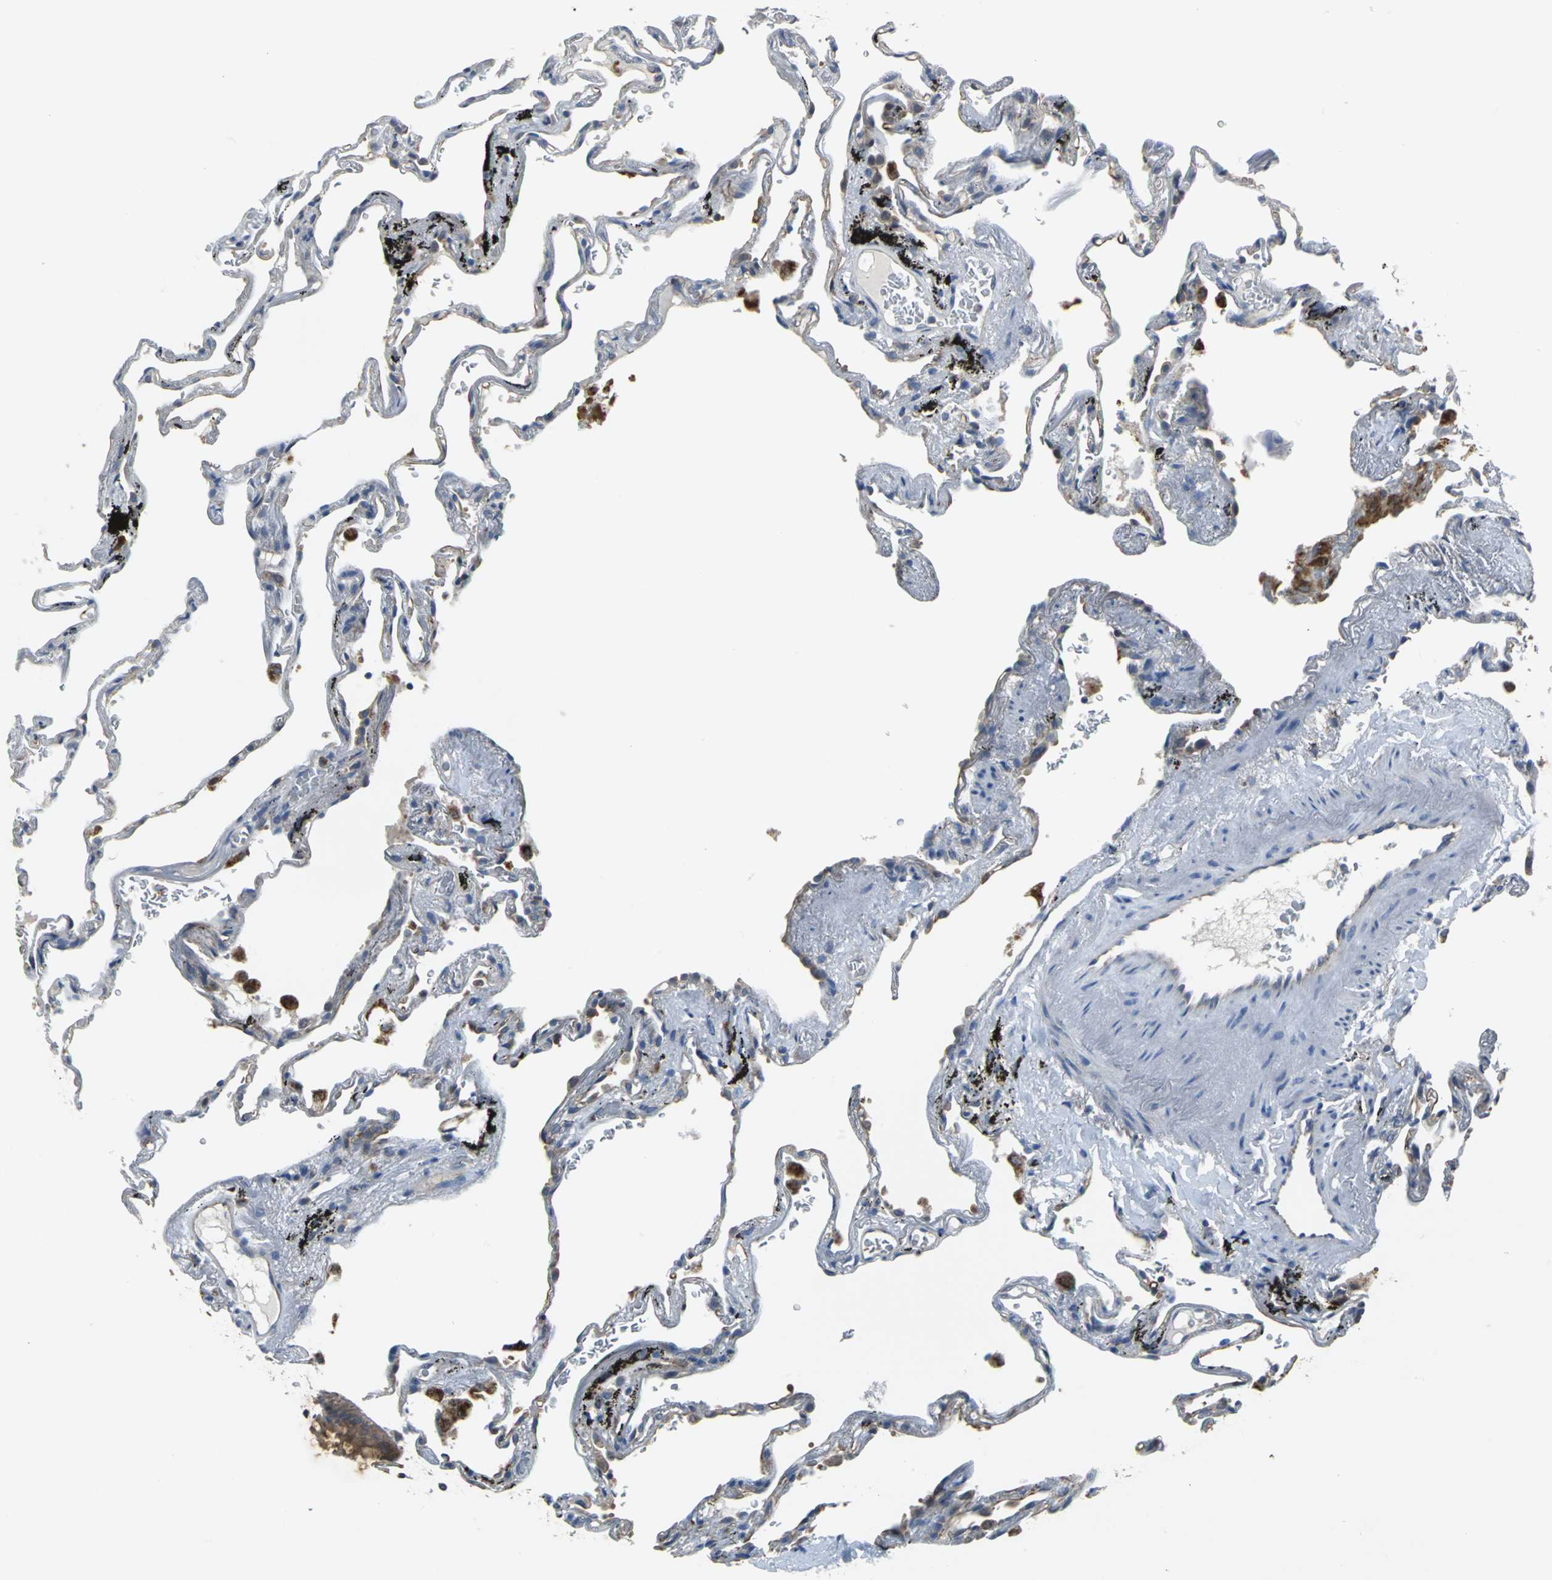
{"staining": {"intensity": "weak", "quantity": "<25%", "location": "cytoplasmic/membranous"}, "tissue": "lung", "cell_type": "Alveolar cells", "image_type": "normal", "snomed": [{"axis": "morphology", "description": "Normal tissue, NOS"}, {"axis": "morphology", "description": "Inflammation, NOS"}, {"axis": "topography", "description": "Lung"}], "caption": "This photomicrograph is of benign lung stained with immunohistochemistry (IHC) to label a protein in brown with the nuclei are counter-stained blue. There is no positivity in alveolar cells.", "gene": "EIF5A", "patient": {"sex": "male", "age": 69}}